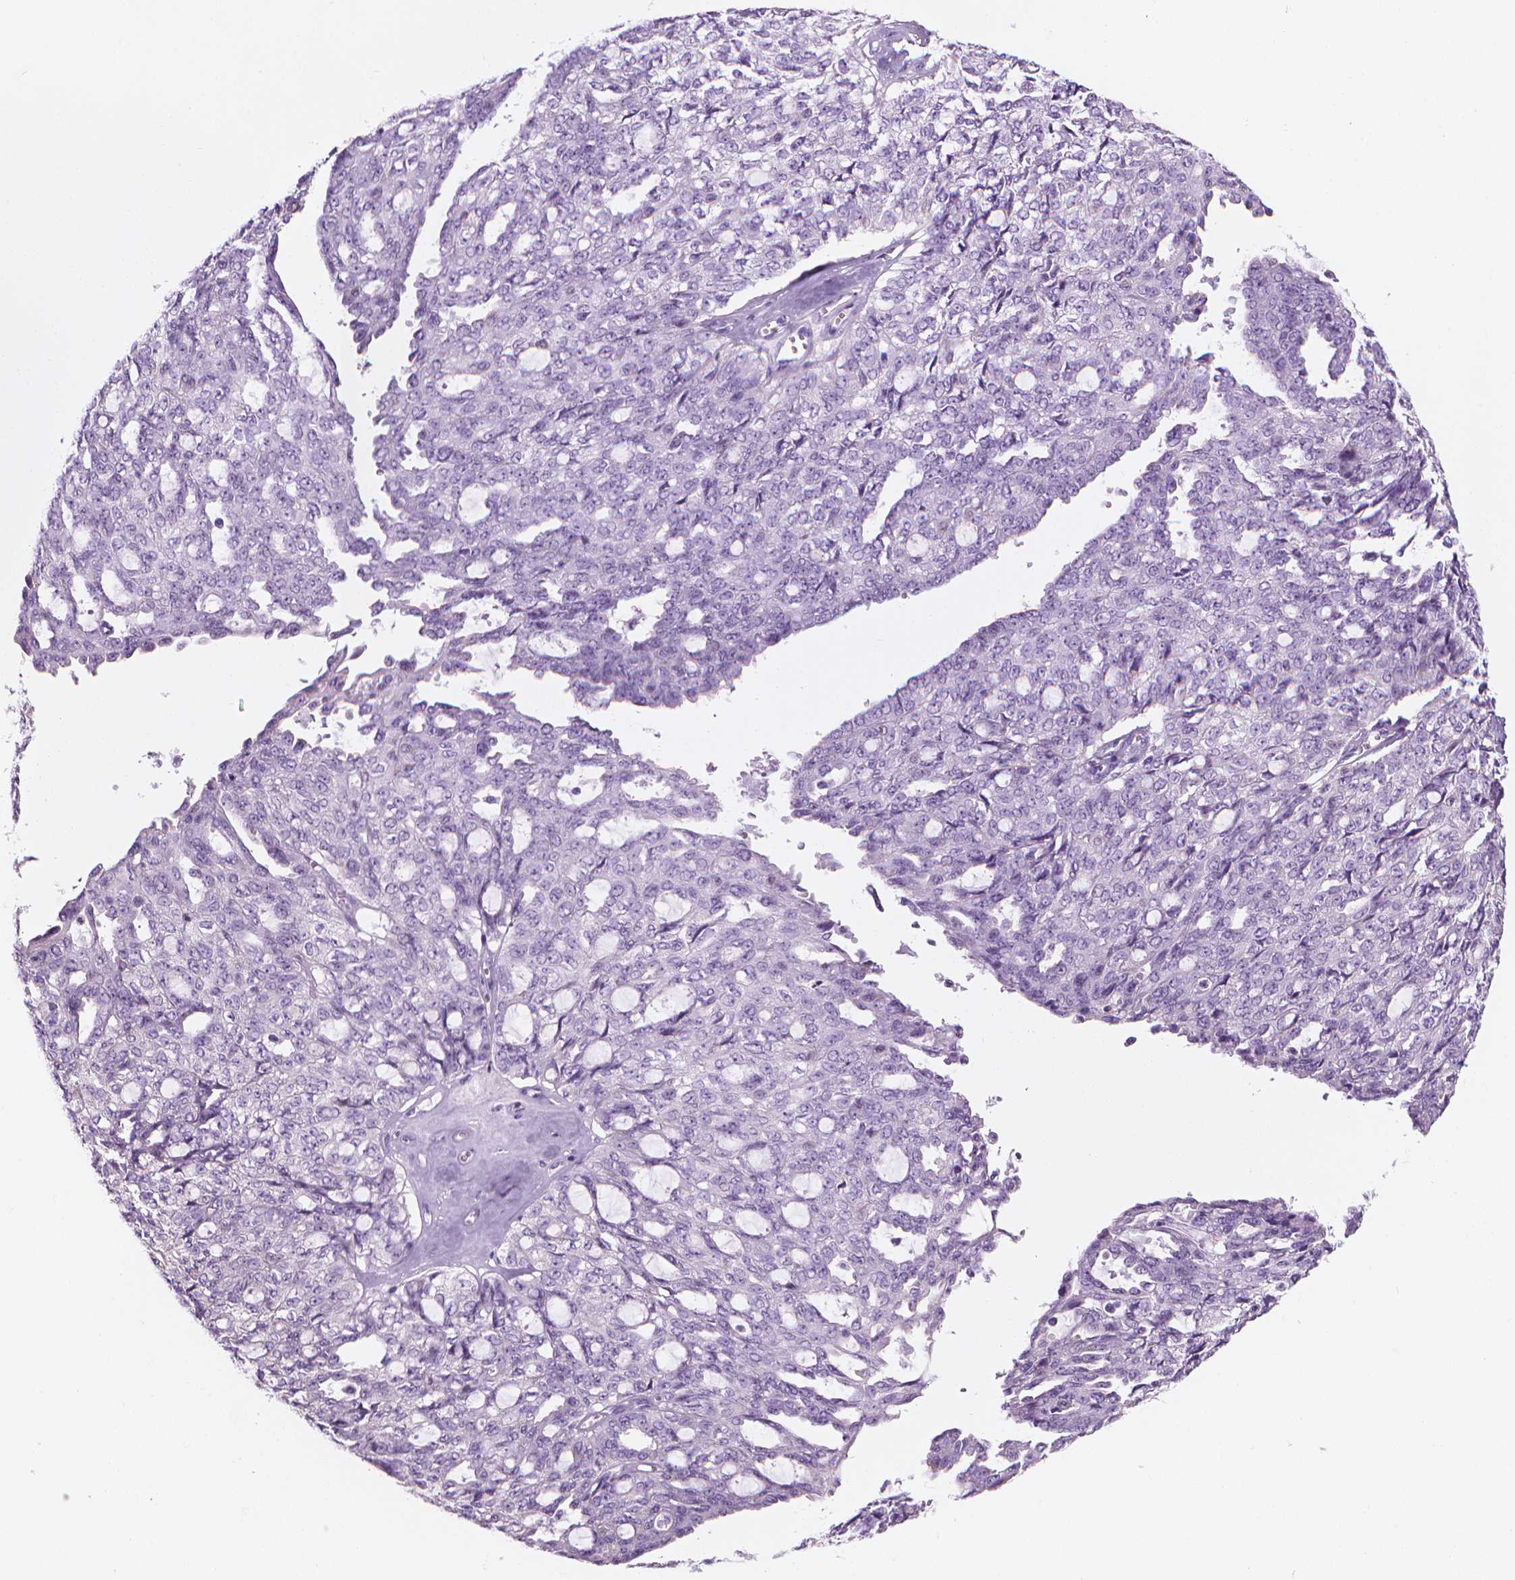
{"staining": {"intensity": "negative", "quantity": "none", "location": "none"}, "tissue": "ovarian cancer", "cell_type": "Tumor cells", "image_type": "cancer", "snomed": [{"axis": "morphology", "description": "Cystadenocarcinoma, serous, NOS"}, {"axis": "topography", "description": "Ovary"}], "caption": "A micrograph of human ovarian cancer is negative for staining in tumor cells. (Brightfield microscopy of DAB immunohistochemistry at high magnification).", "gene": "TTC29", "patient": {"sex": "female", "age": 71}}